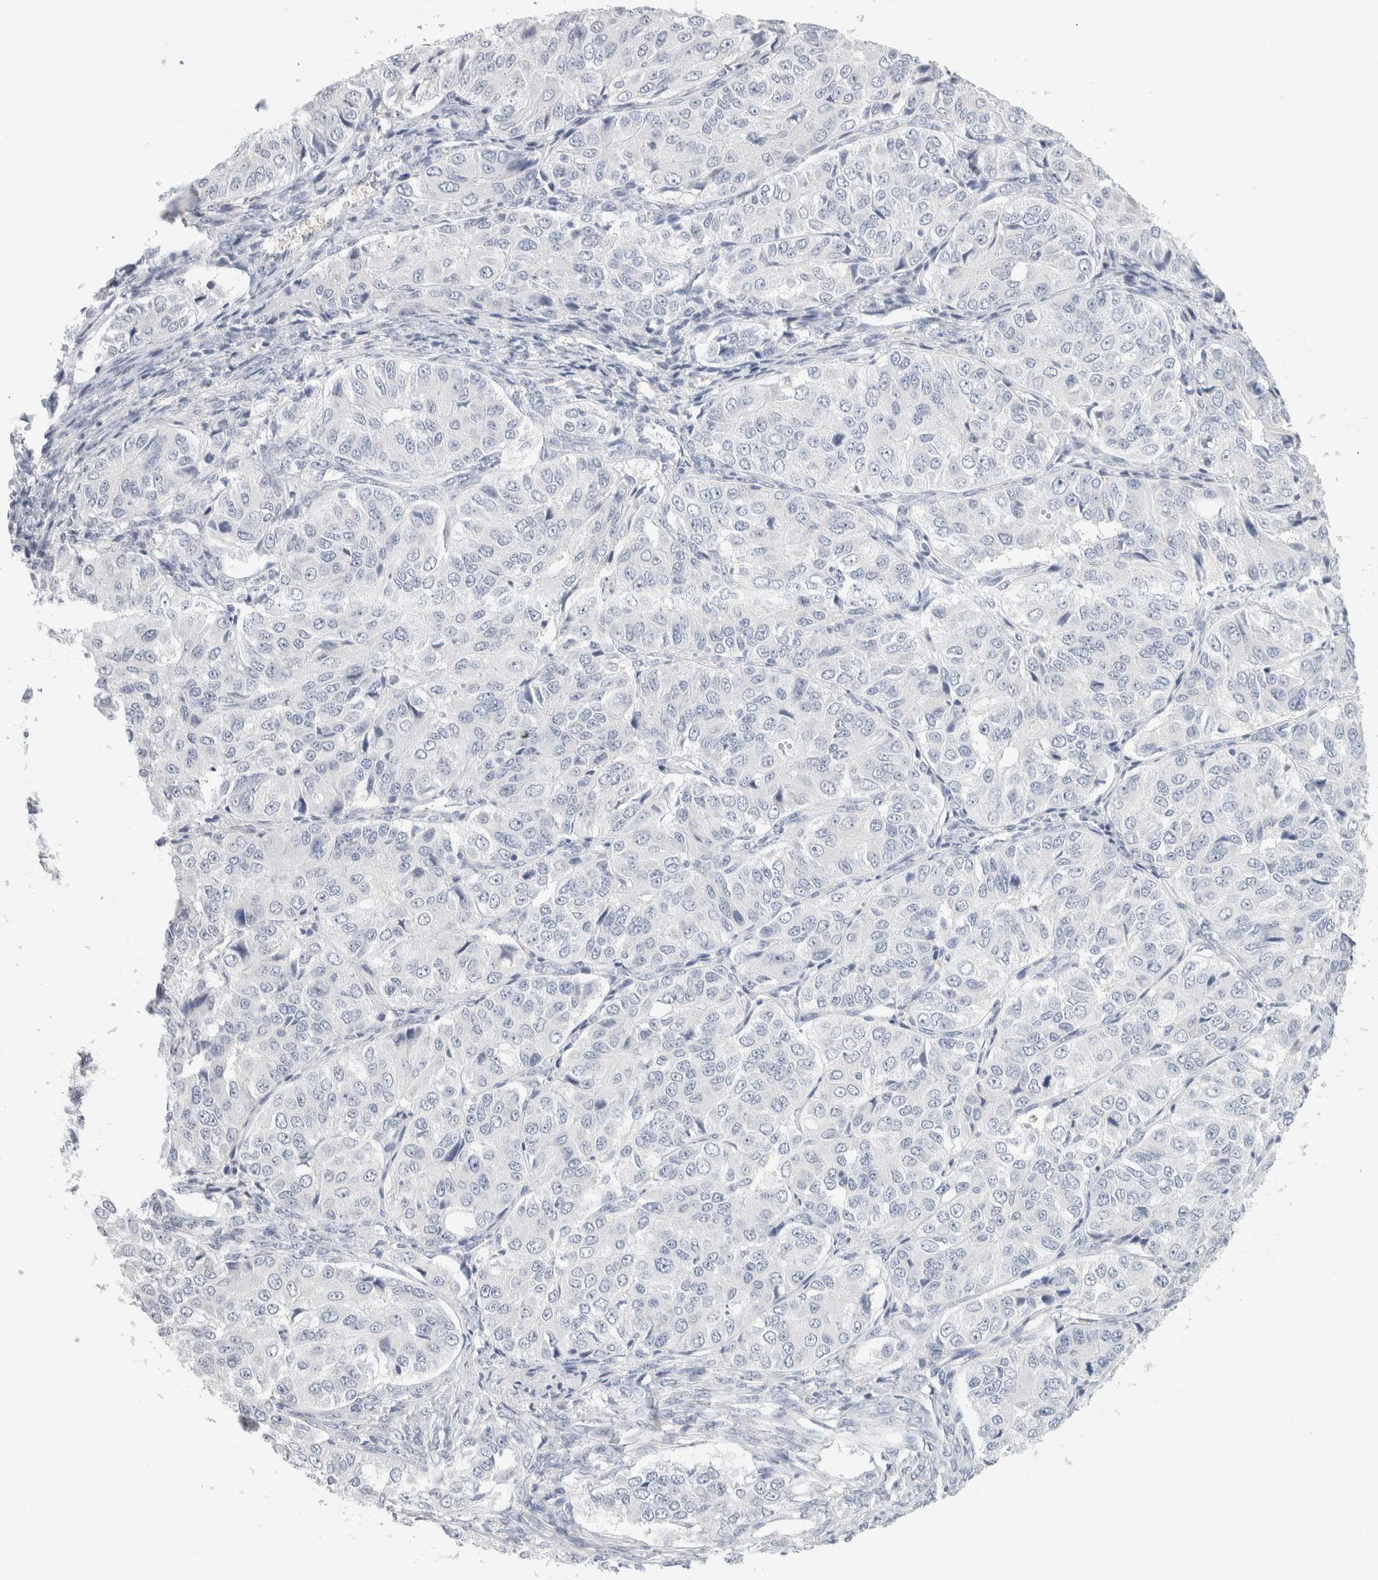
{"staining": {"intensity": "negative", "quantity": "none", "location": "none"}, "tissue": "ovarian cancer", "cell_type": "Tumor cells", "image_type": "cancer", "snomed": [{"axis": "morphology", "description": "Carcinoma, endometroid"}, {"axis": "topography", "description": "Ovary"}], "caption": "A high-resolution photomicrograph shows immunohistochemistry (IHC) staining of ovarian cancer (endometroid carcinoma), which shows no significant staining in tumor cells.", "gene": "CD38", "patient": {"sex": "female", "age": 51}}